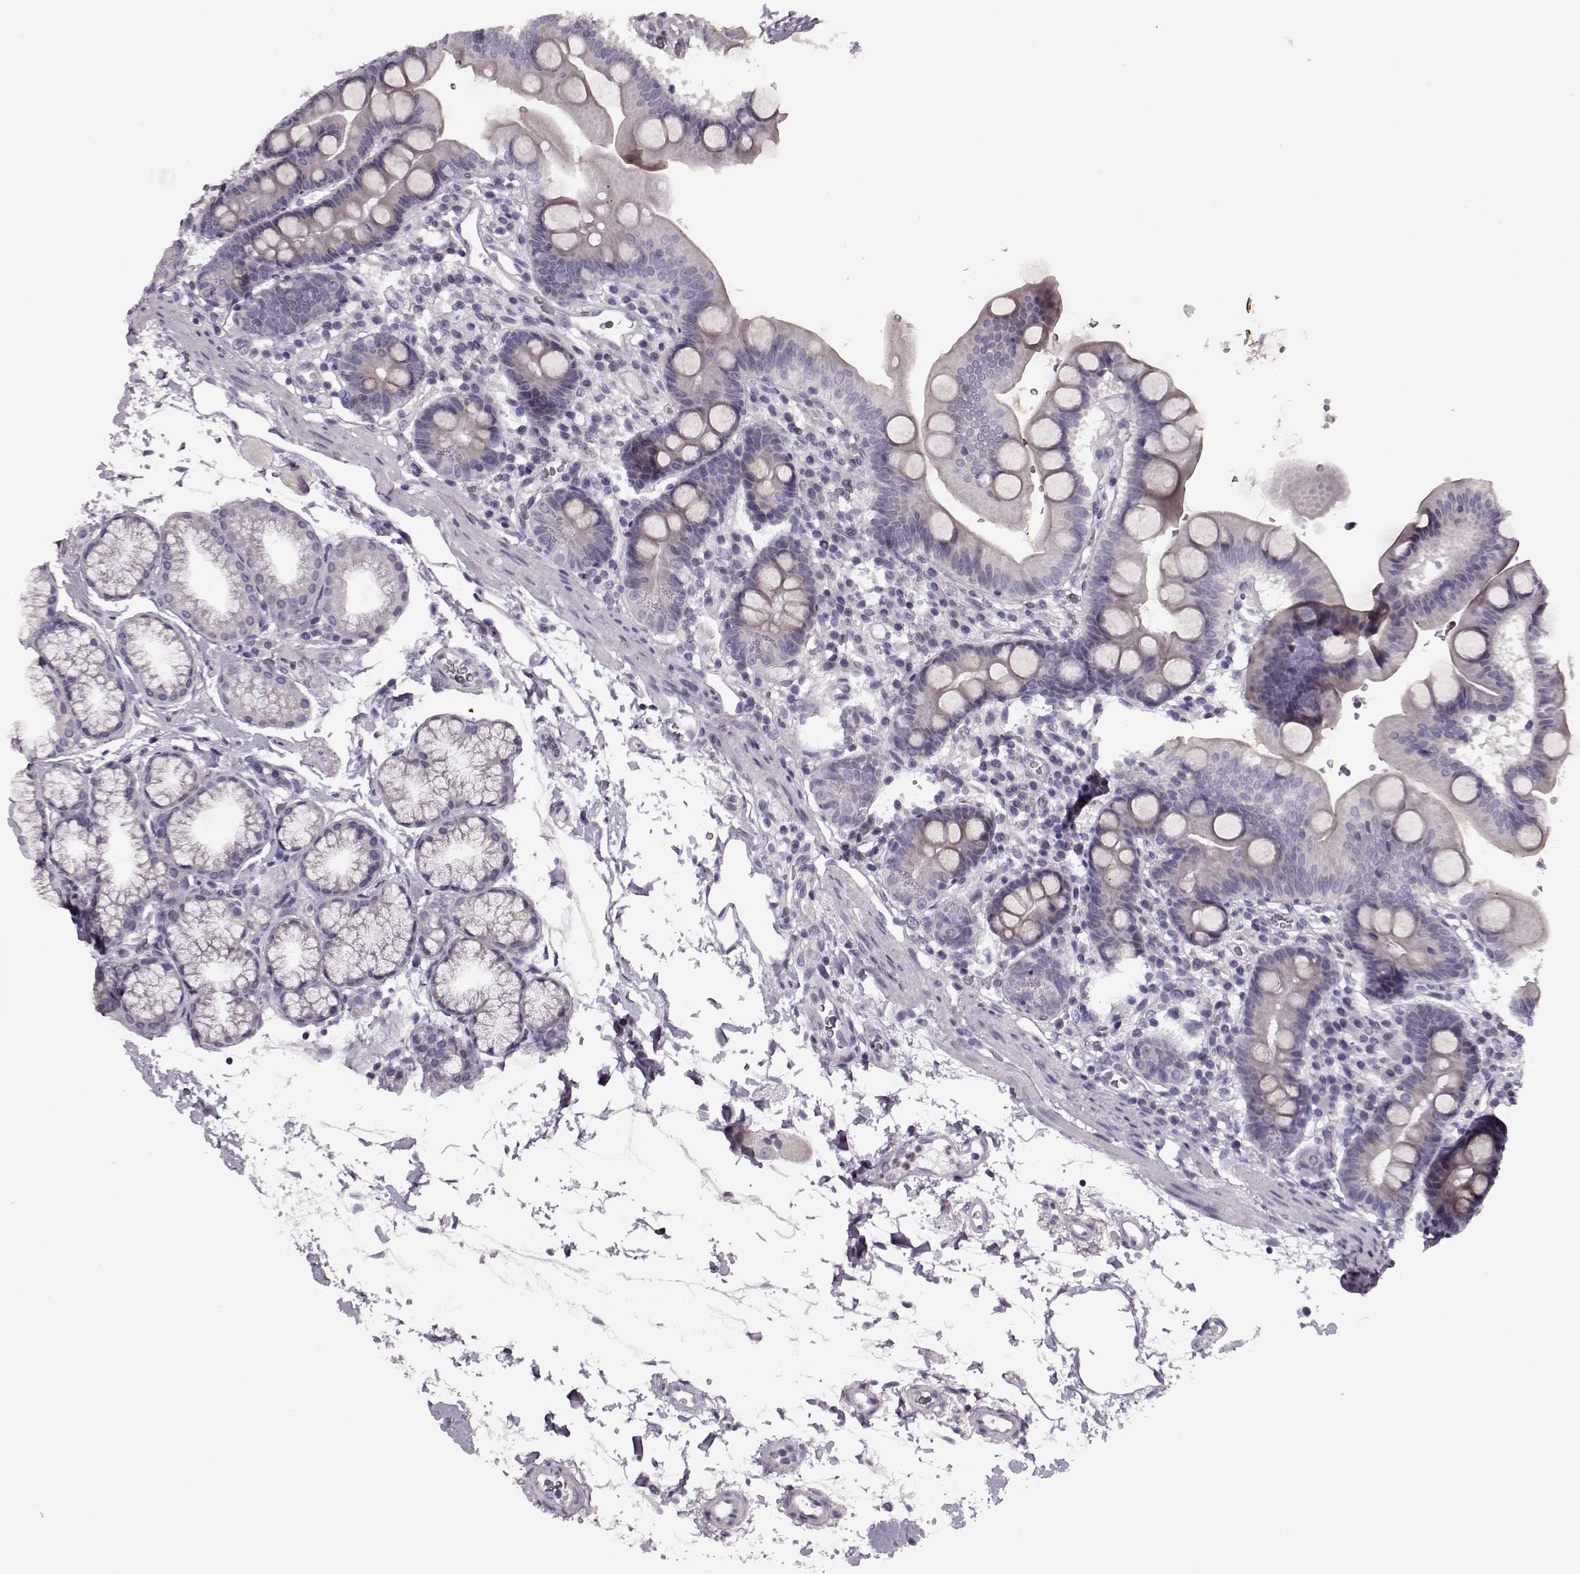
{"staining": {"intensity": "negative", "quantity": "none", "location": "none"}, "tissue": "duodenum", "cell_type": "Glandular cells", "image_type": "normal", "snomed": [{"axis": "morphology", "description": "Normal tissue, NOS"}, {"axis": "topography", "description": "Duodenum"}], "caption": "Histopathology image shows no significant protein staining in glandular cells of benign duodenum.", "gene": "RP1L1", "patient": {"sex": "male", "age": 59}}